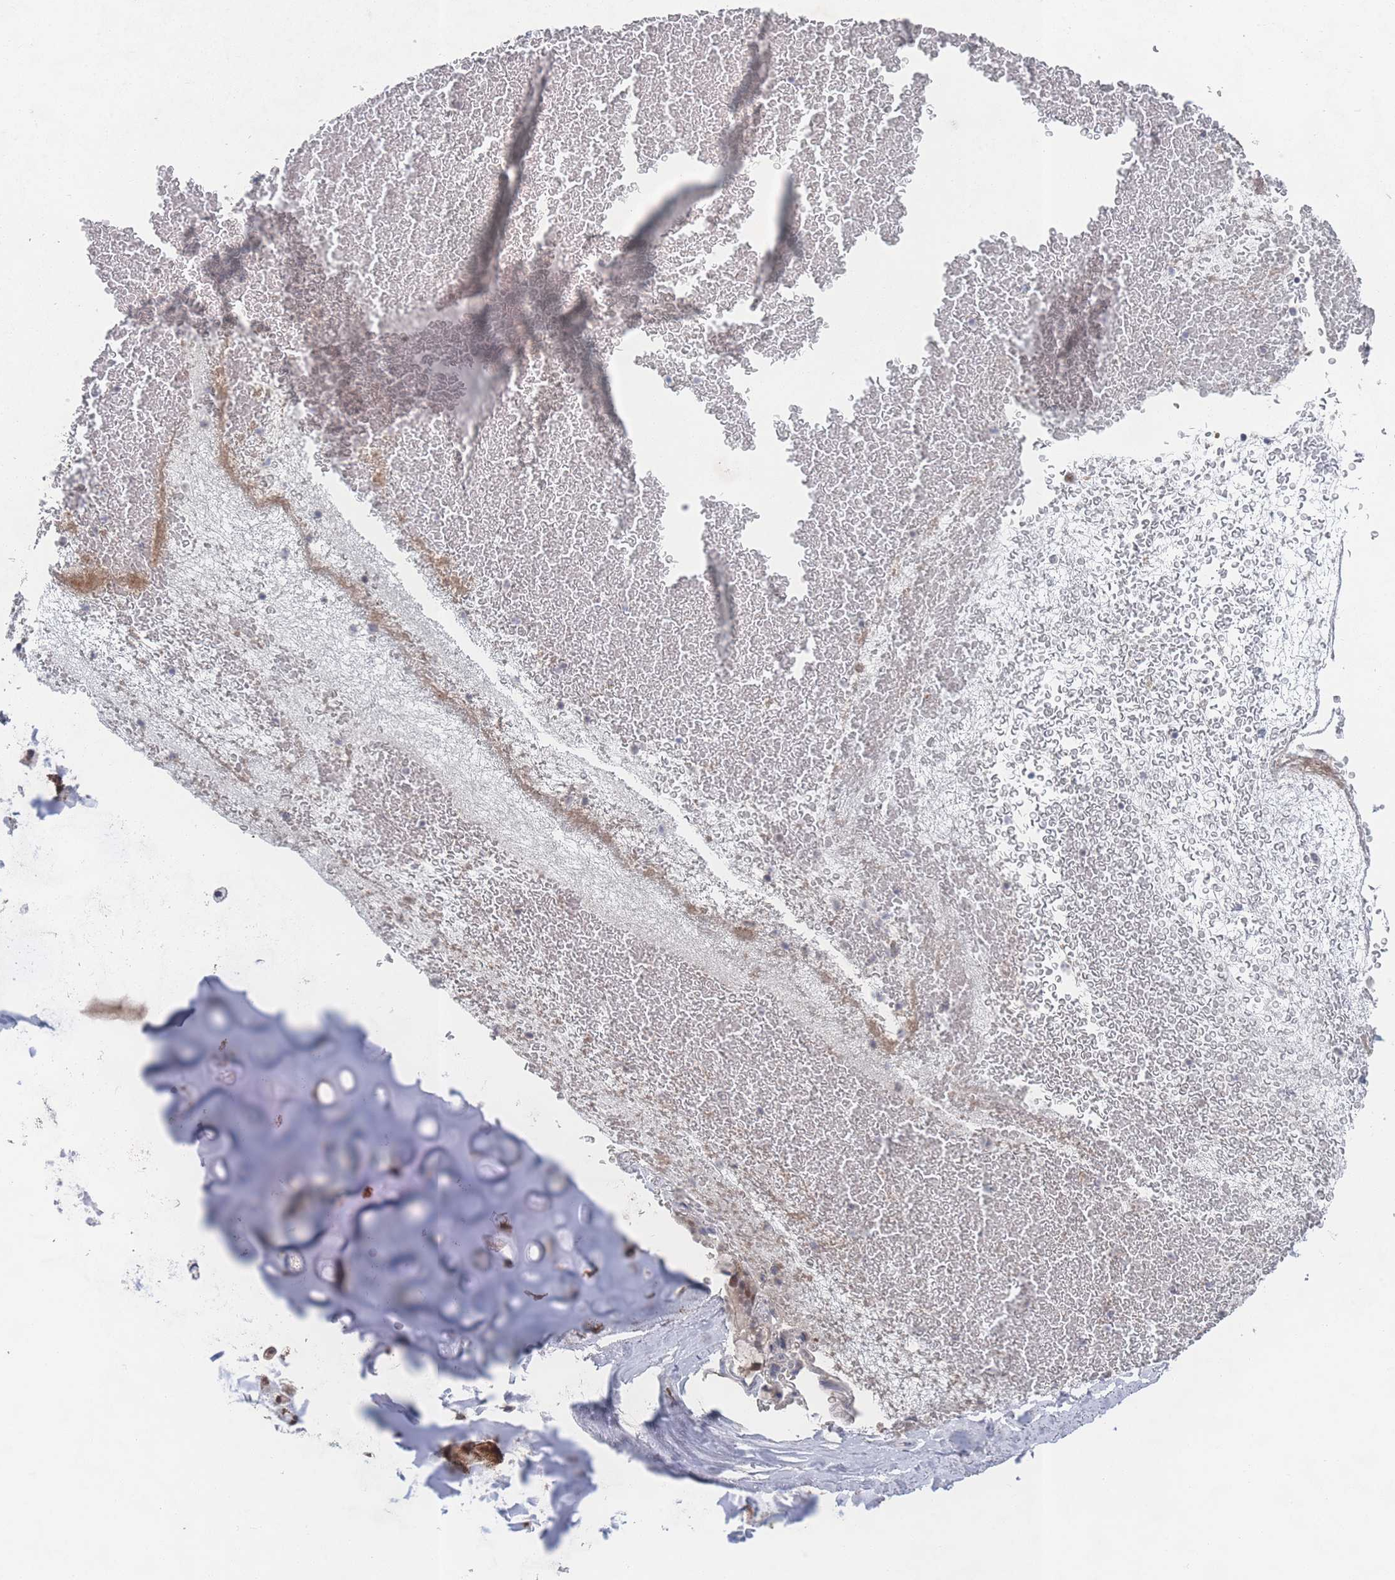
{"staining": {"intensity": "moderate", "quantity": ">75%", "location": "nuclear"}, "tissue": "soft tissue", "cell_type": "Chondrocytes", "image_type": "normal", "snomed": [{"axis": "morphology", "description": "Normal tissue, NOS"}, {"axis": "topography", "description": "Cartilage tissue"}], "caption": "Moderate nuclear staining for a protein is present in about >75% of chondrocytes of benign soft tissue using IHC.", "gene": "PSMA1", "patient": {"sex": "male", "age": 73}}